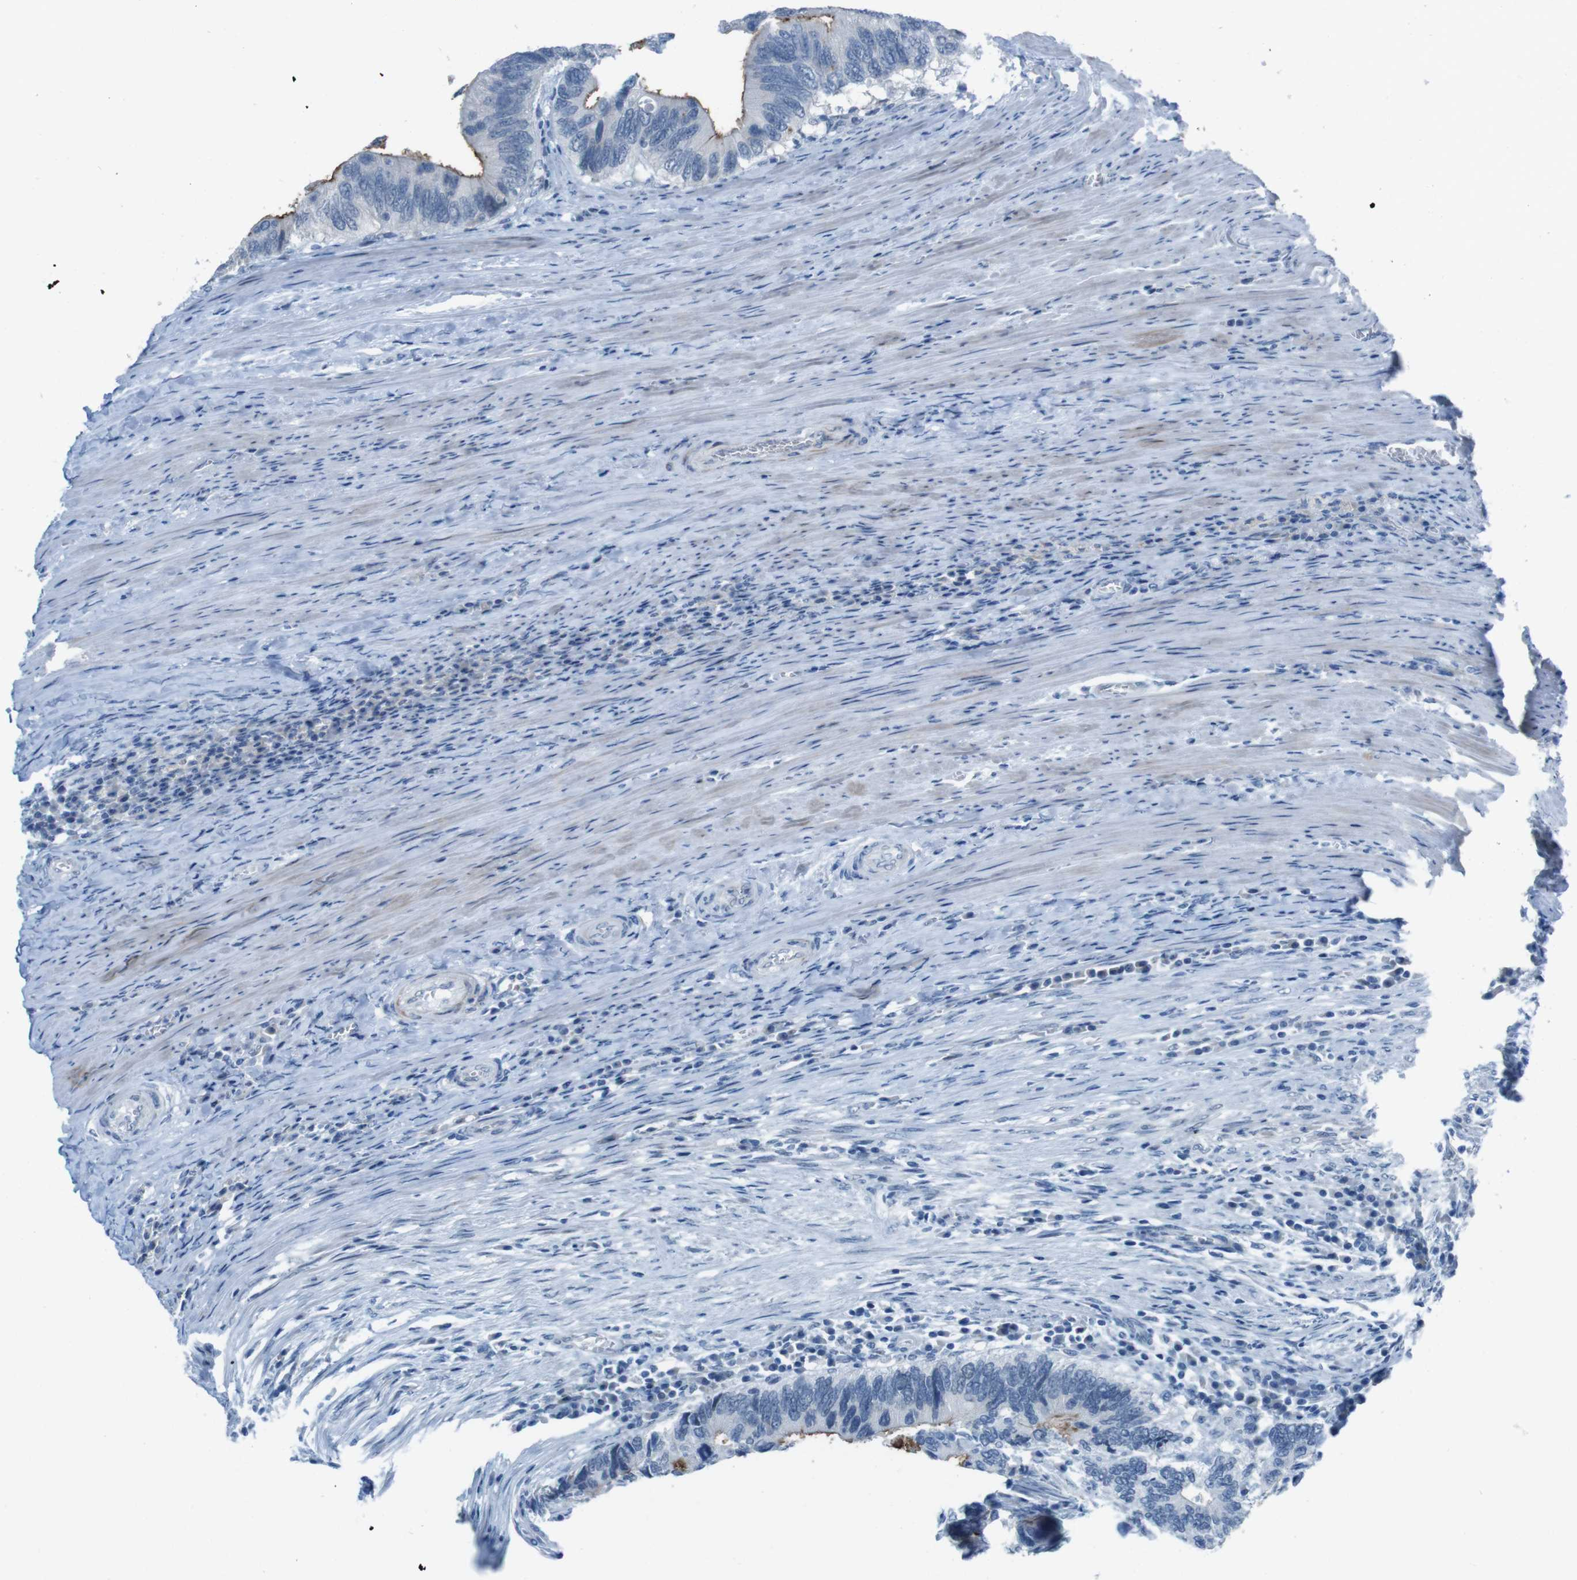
{"staining": {"intensity": "negative", "quantity": "none", "location": "none"}, "tissue": "colorectal cancer", "cell_type": "Tumor cells", "image_type": "cancer", "snomed": [{"axis": "morphology", "description": "Adenocarcinoma, NOS"}, {"axis": "topography", "description": "Colon"}], "caption": "This is a histopathology image of immunohistochemistry staining of adenocarcinoma (colorectal), which shows no expression in tumor cells.", "gene": "CDHR2", "patient": {"sex": "male", "age": 72}}